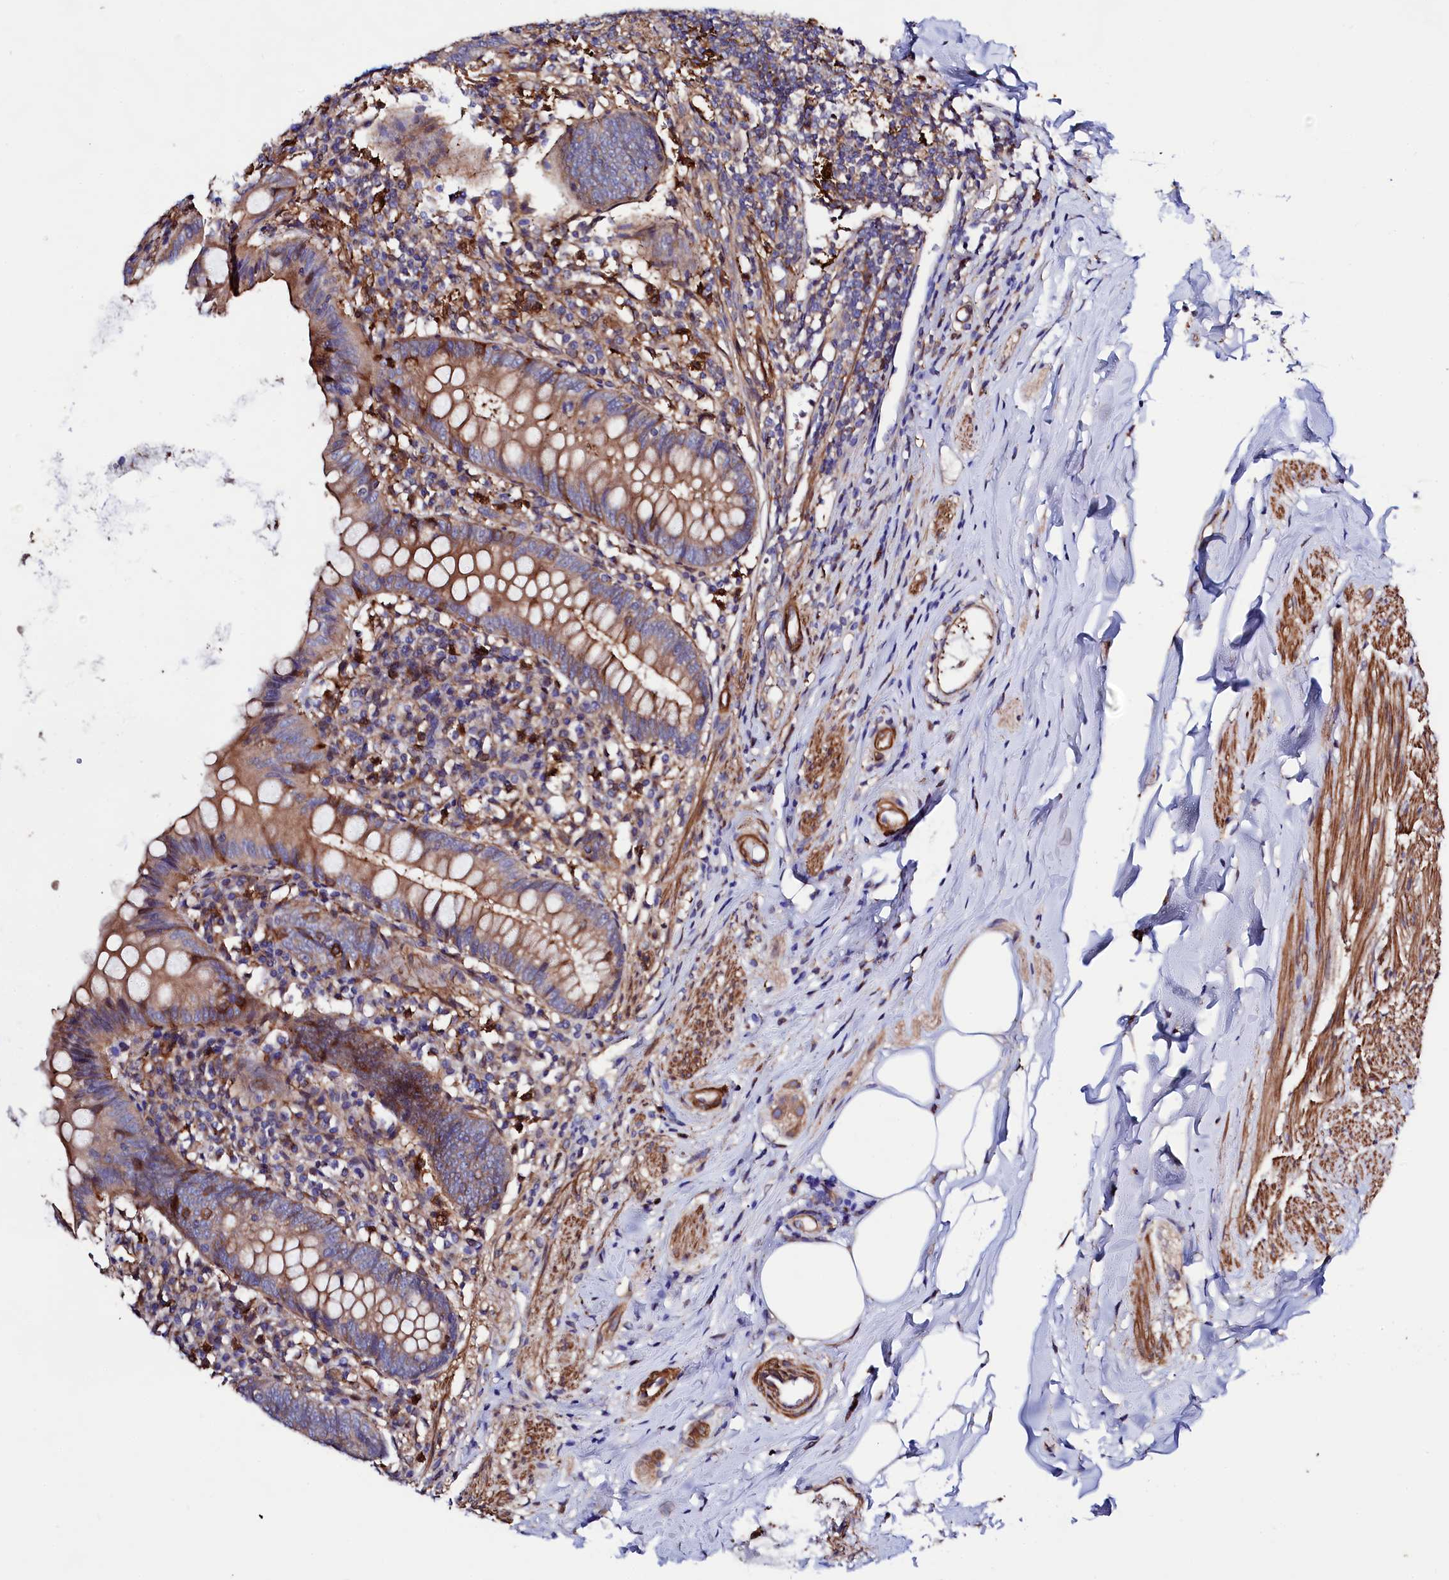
{"staining": {"intensity": "moderate", "quantity": ">75%", "location": "cytoplasmic/membranous"}, "tissue": "appendix", "cell_type": "Glandular cells", "image_type": "normal", "snomed": [{"axis": "morphology", "description": "Normal tissue, NOS"}, {"axis": "topography", "description": "Appendix"}], "caption": "There is medium levels of moderate cytoplasmic/membranous staining in glandular cells of benign appendix, as demonstrated by immunohistochemical staining (brown color).", "gene": "STAMBPL1", "patient": {"sex": "female", "age": 54}}